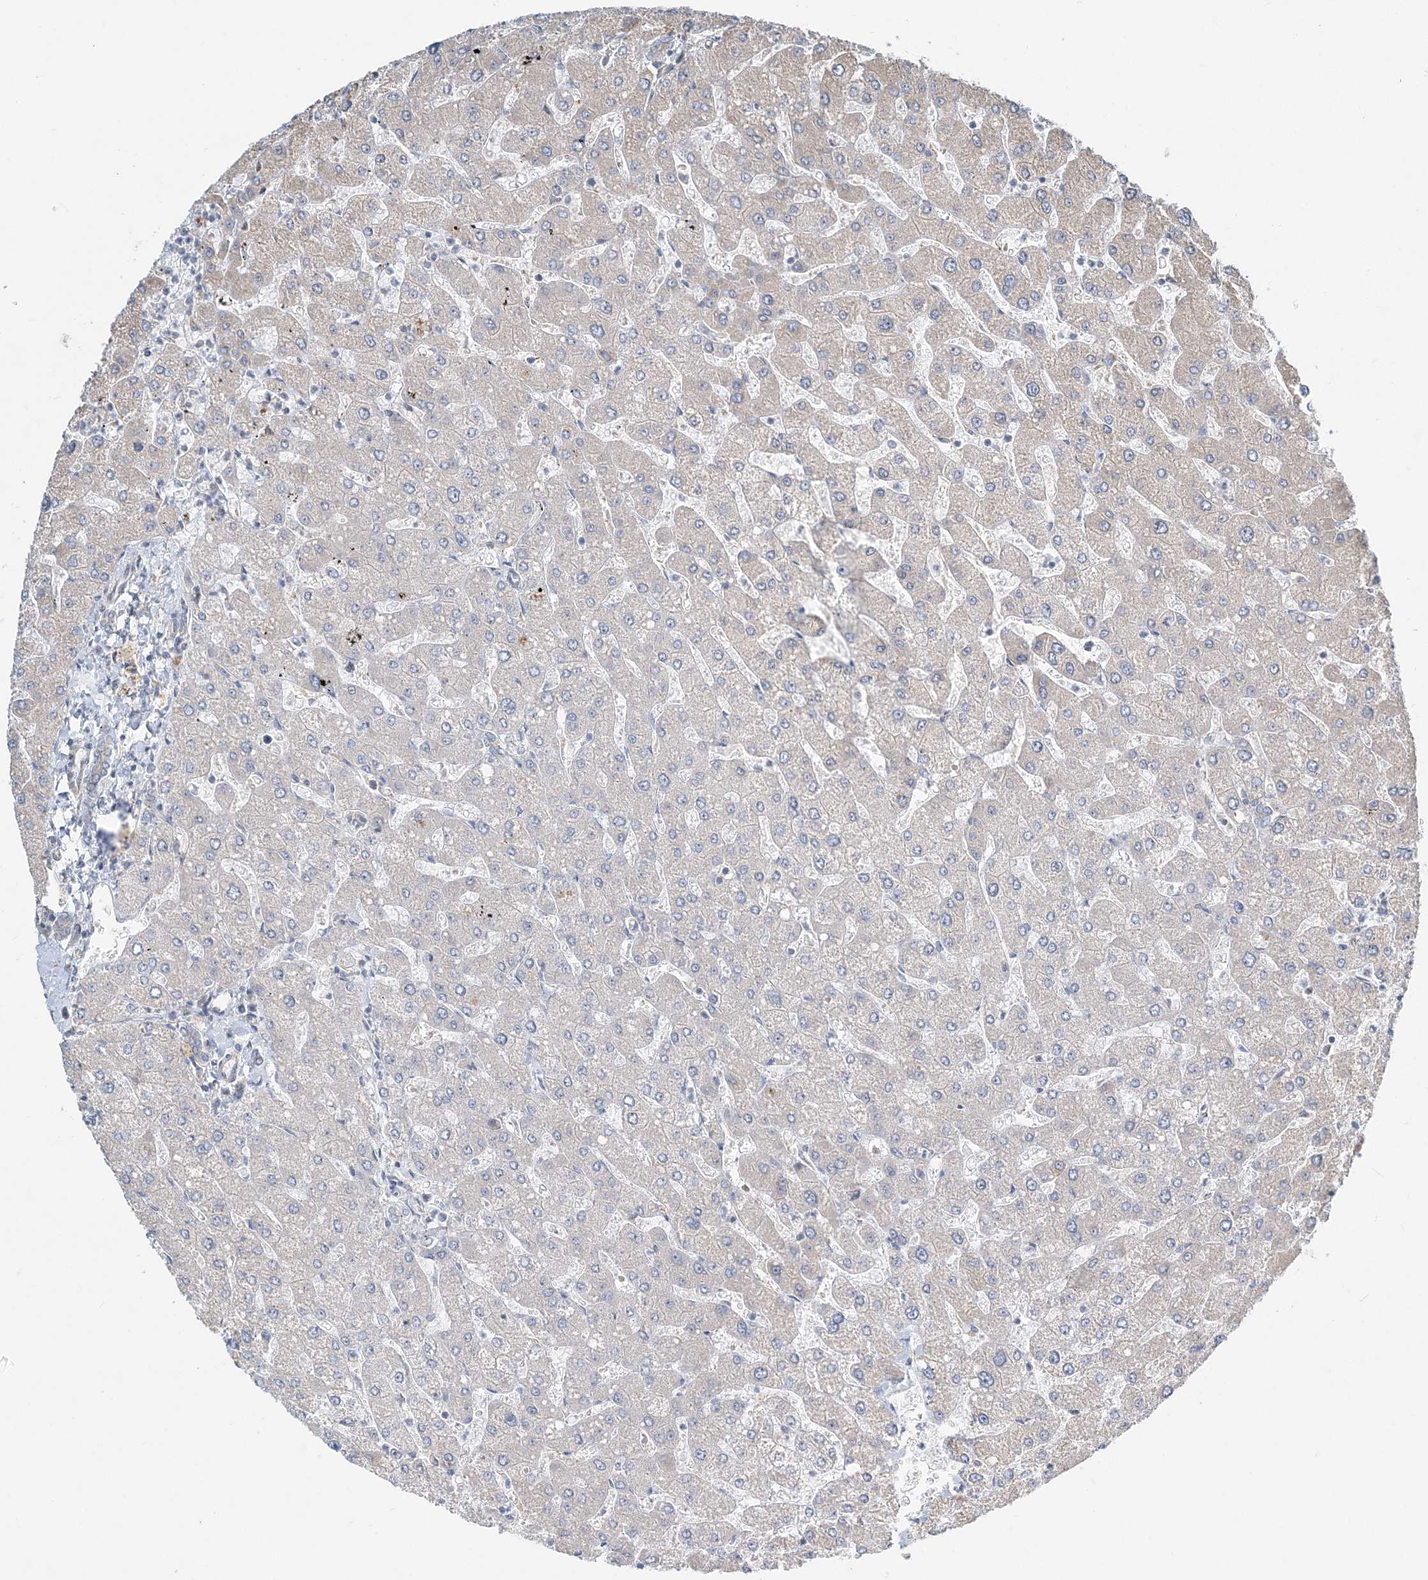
{"staining": {"intensity": "negative", "quantity": "none", "location": "none"}, "tissue": "liver", "cell_type": "Cholangiocytes", "image_type": "normal", "snomed": [{"axis": "morphology", "description": "Normal tissue, NOS"}, {"axis": "topography", "description": "Liver"}], "caption": "Benign liver was stained to show a protein in brown. There is no significant expression in cholangiocytes. (Immunohistochemistry, brightfield microscopy, high magnification).", "gene": "CXXC5", "patient": {"sex": "male", "age": 55}}